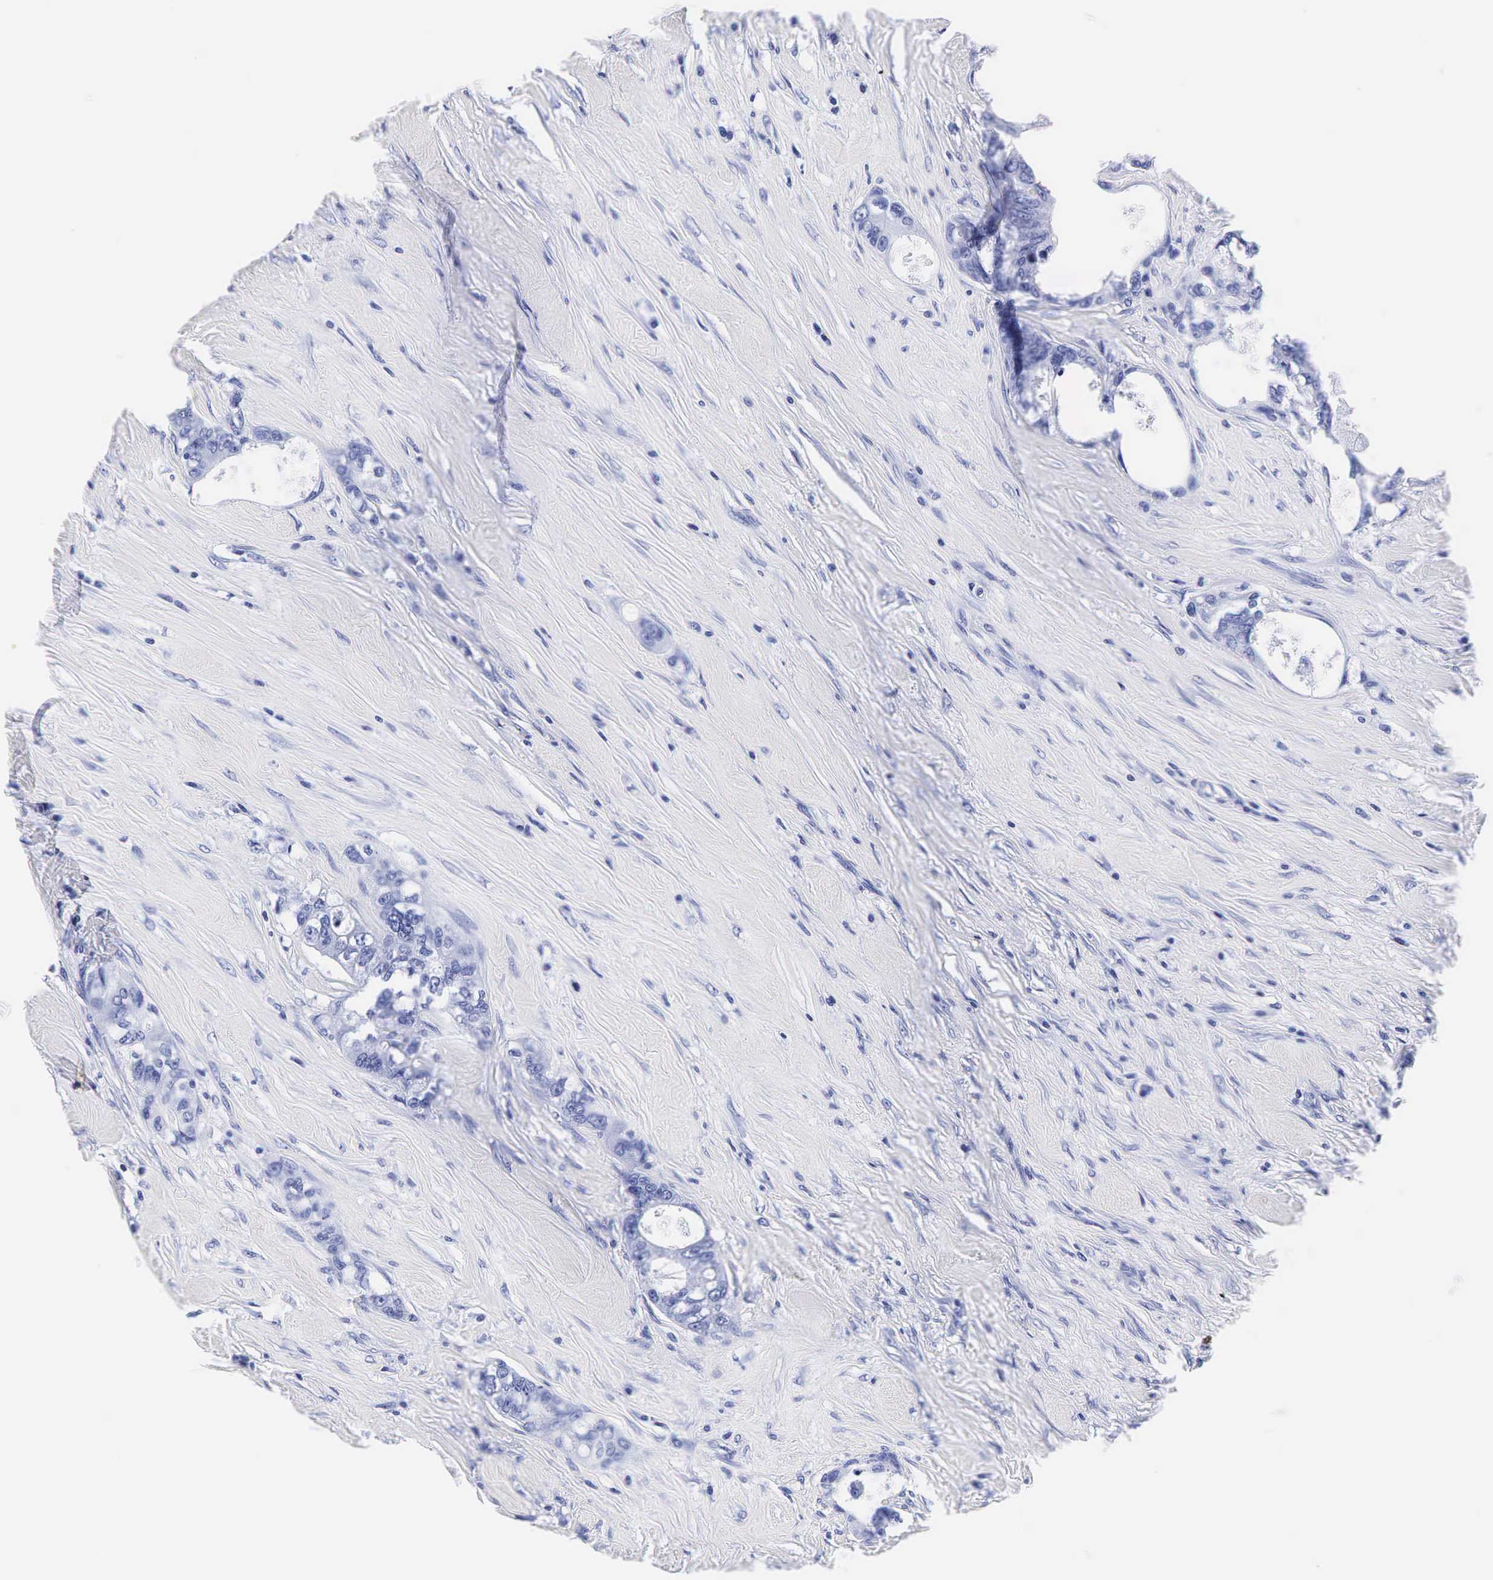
{"staining": {"intensity": "negative", "quantity": "none", "location": "none"}, "tissue": "colorectal cancer", "cell_type": "Tumor cells", "image_type": "cancer", "snomed": [{"axis": "morphology", "description": "Adenocarcinoma, NOS"}, {"axis": "topography", "description": "Rectum"}], "caption": "Tumor cells show no significant expression in colorectal cancer. (DAB (3,3'-diaminobenzidine) immunohistochemistry (IHC) with hematoxylin counter stain).", "gene": "KLK3", "patient": {"sex": "female", "age": 57}}